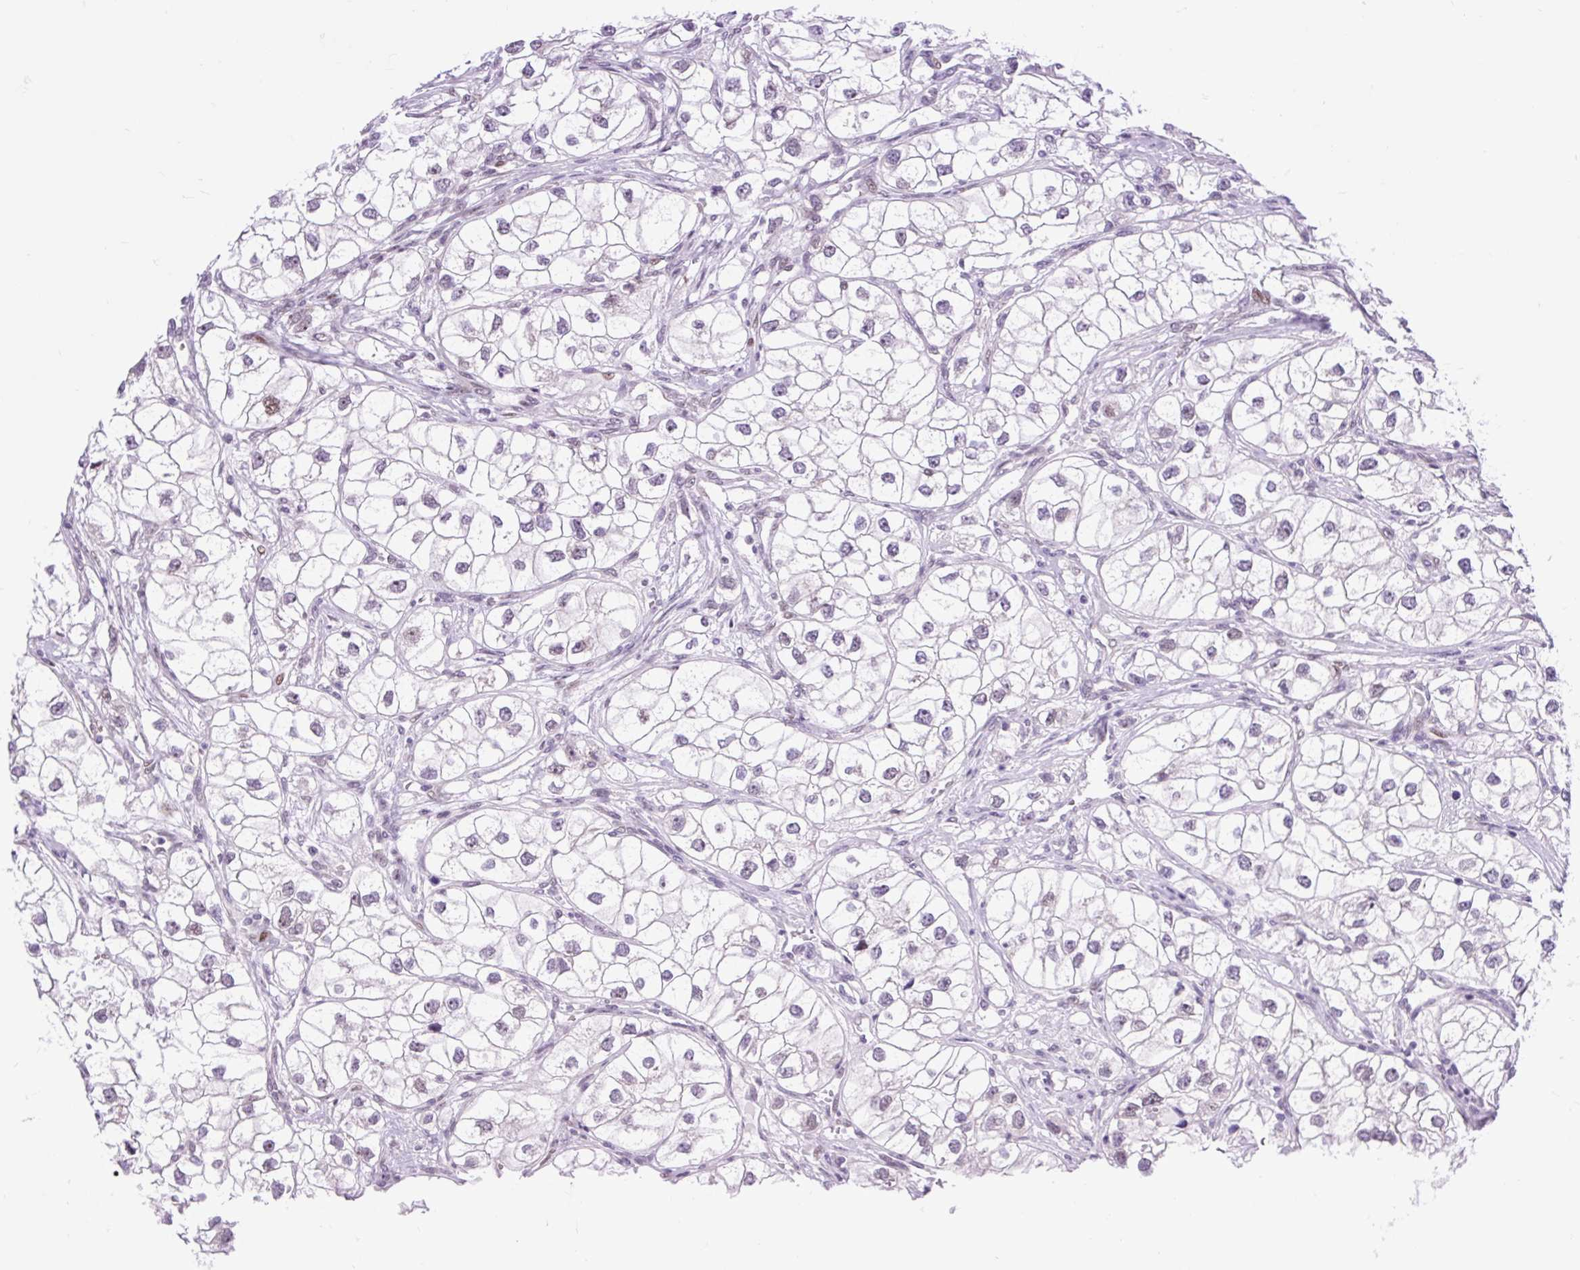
{"staining": {"intensity": "weak", "quantity": "25%-75%", "location": "nuclear"}, "tissue": "renal cancer", "cell_type": "Tumor cells", "image_type": "cancer", "snomed": [{"axis": "morphology", "description": "Adenocarcinoma, NOS"}, {"axis": "topography", "description": "Kidney"}], "caption": "High-power microscopy captured an immunohistochemistry (IHC) micrograph of renal cancer (adenocarcinoma), revealing weak nuclear staining in about 25%-75% of tumor cells.", "gene": "CLK2", "patient": {"sex": "male", "age": 59}}